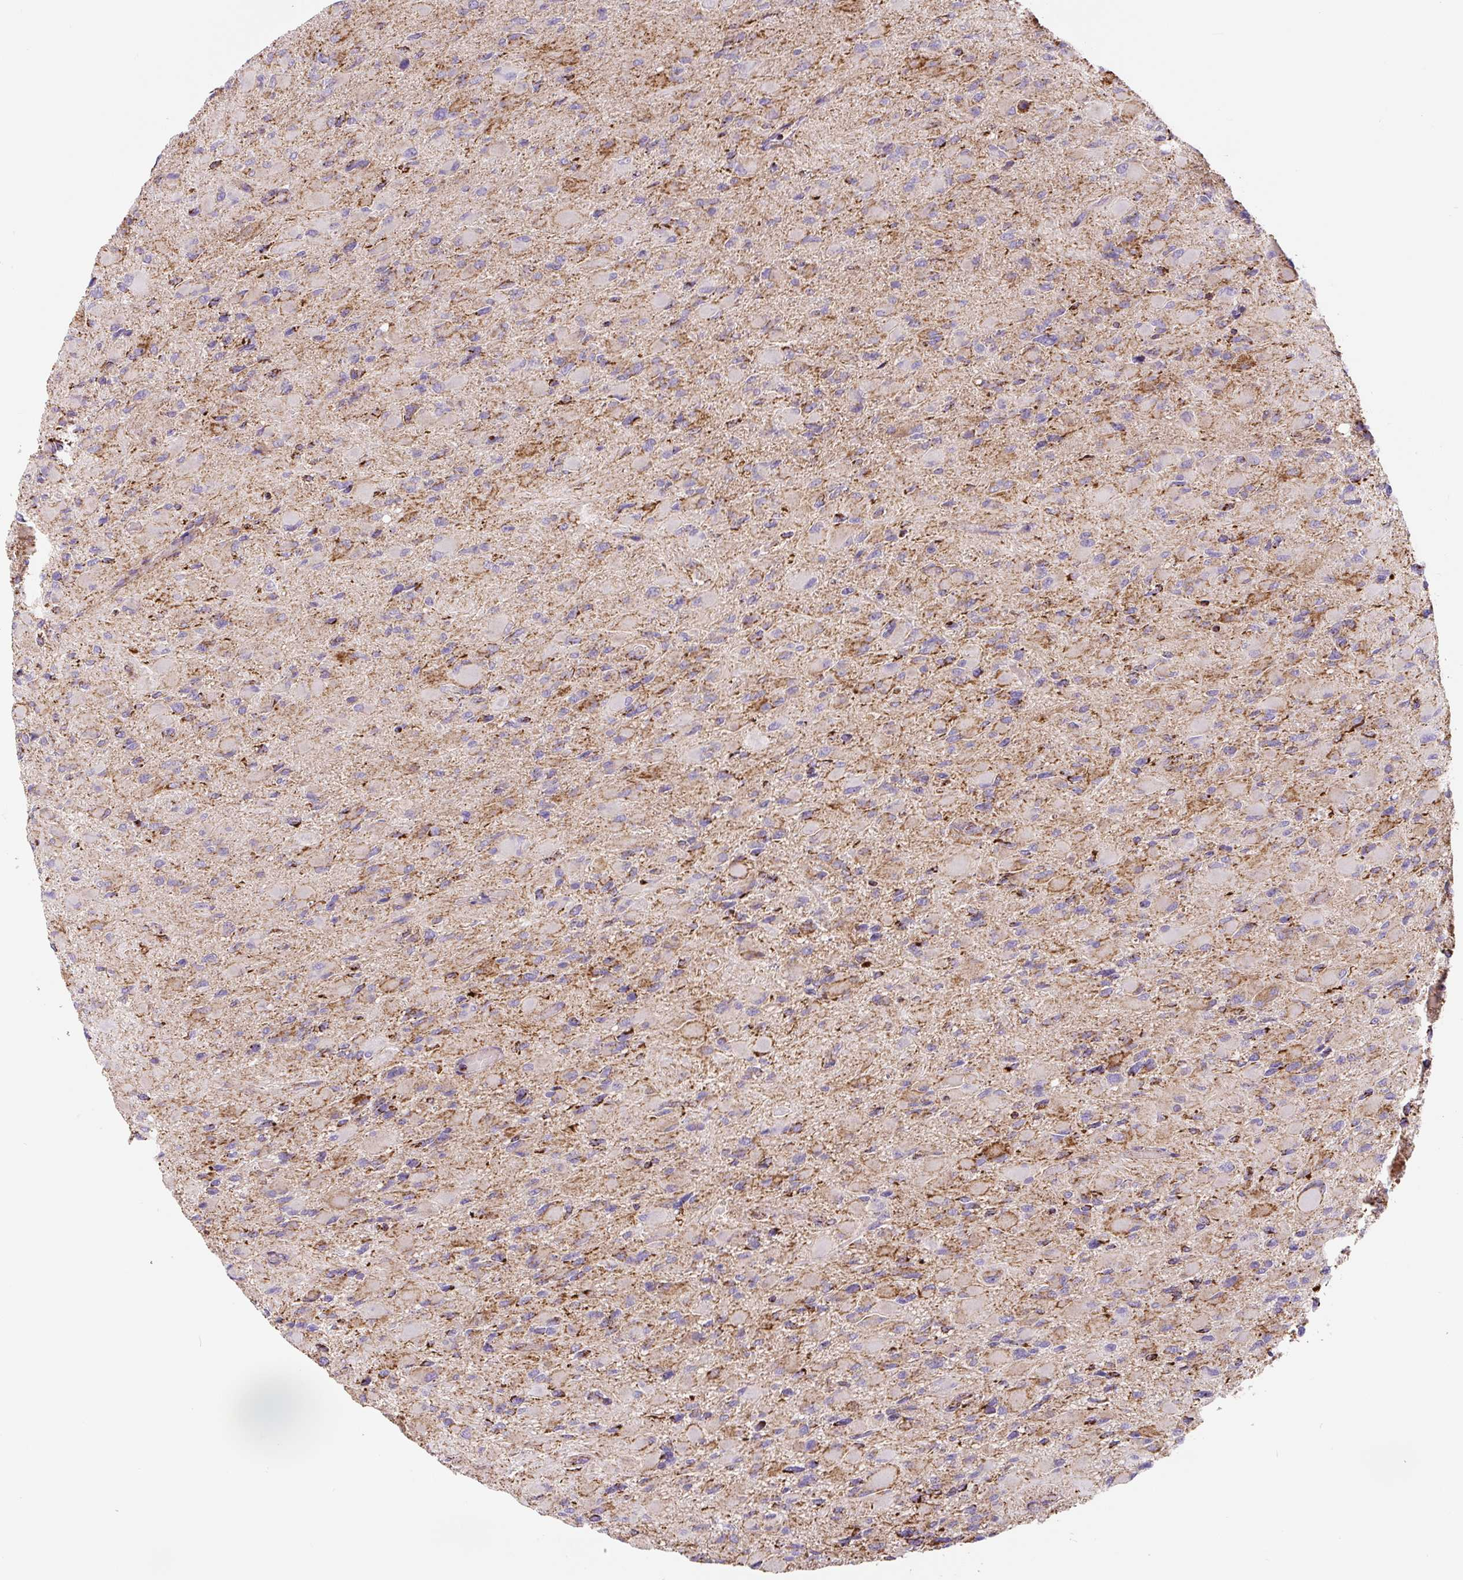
{"staining": {"intensity": "moderate", "quantity": "<25%", "location": "cytoplasmic/membranous"}, "tissue": "glioma", "cell_type": "Tumor cells", "image_type": "cancer", "snomed": [{"axis": "morphology", "description": "Glioma, malignant, High grade"}, {"axis": "topography", "description": "Cerebral cortex"}], "caption": "Human high-grade glioma (malignant) stained for a protein (brown) reveals moderate cytoplasmic/membranous positive expression in about <25% of tumor cells.", "gene": "MT-CO2", "patient": {"sex": "female", "age": 36}}